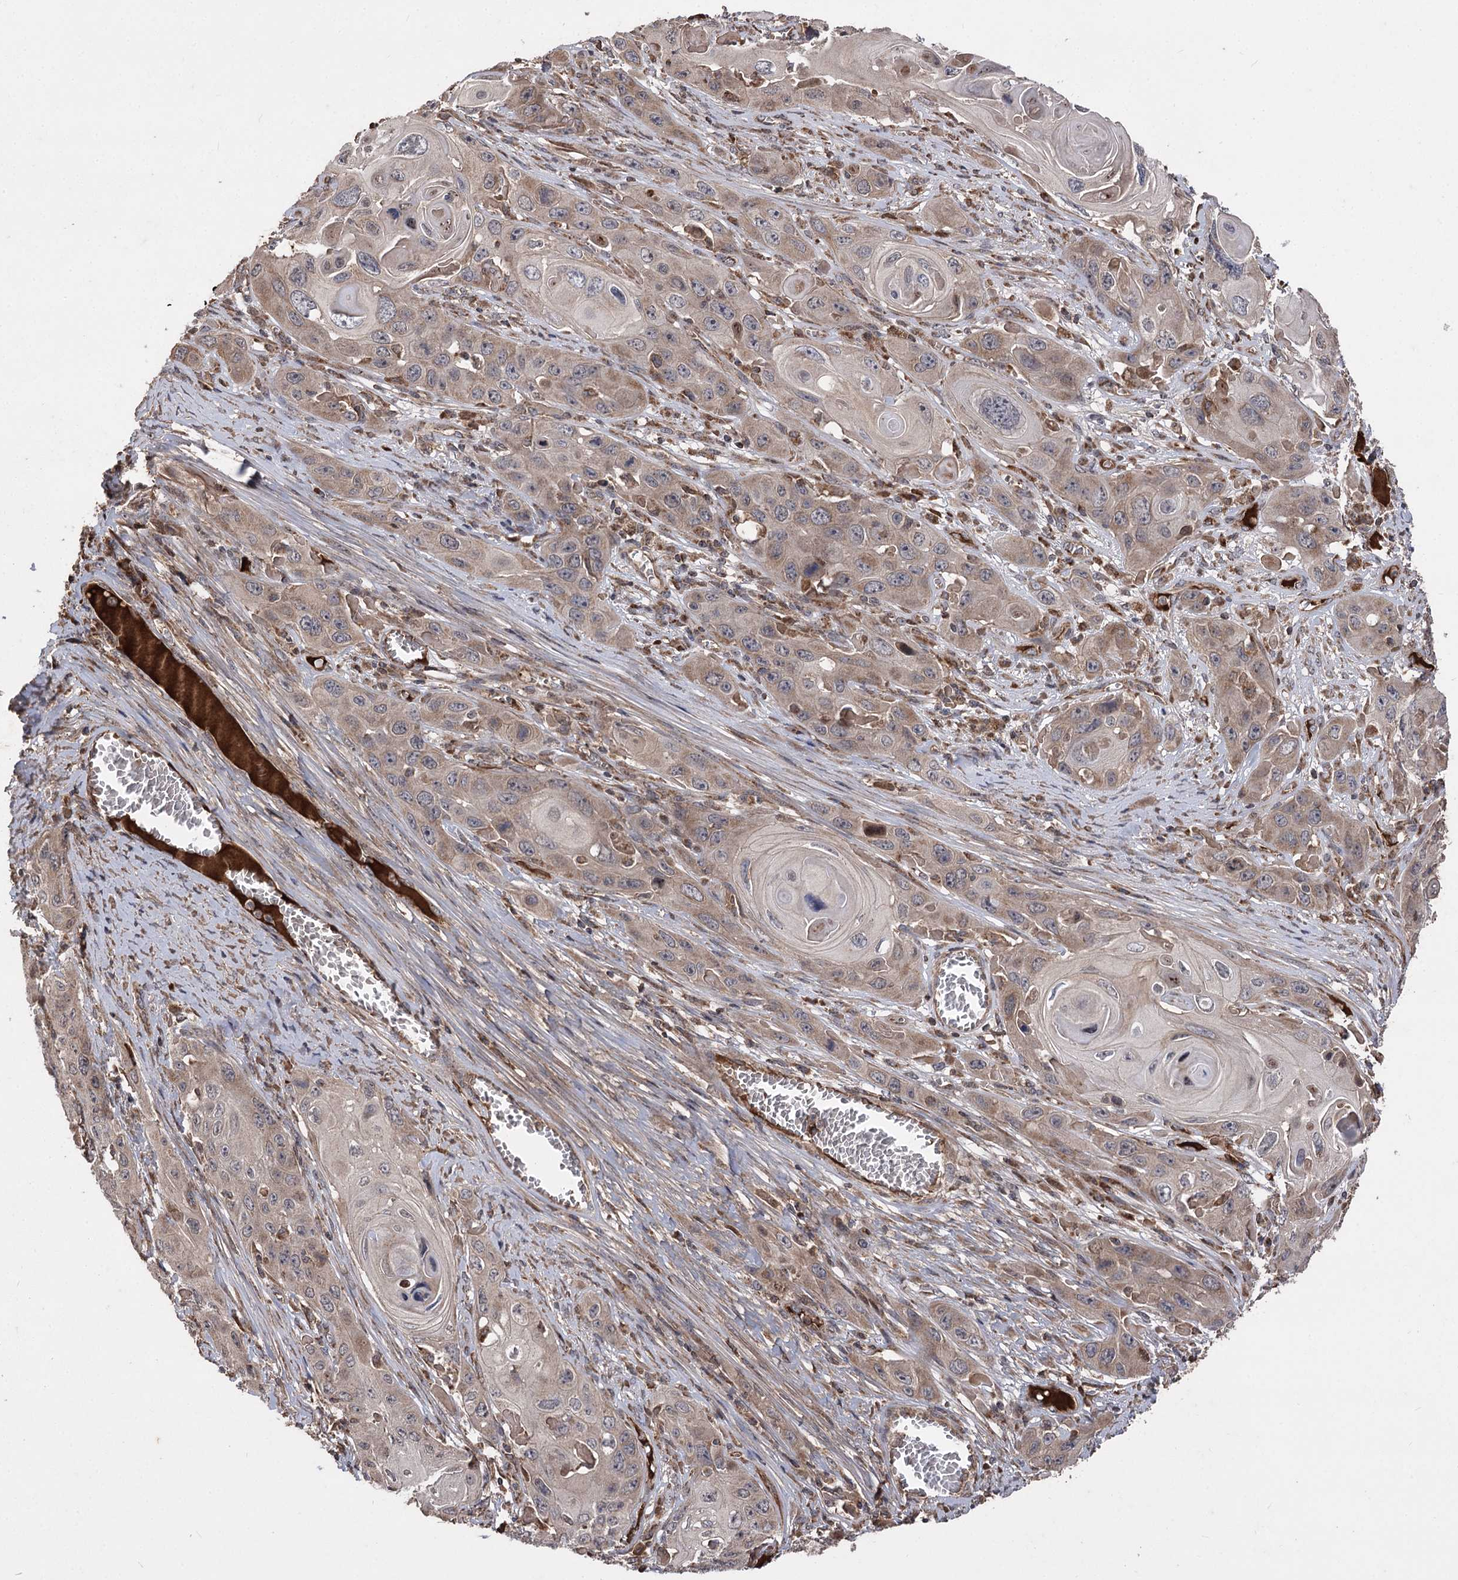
{"staining": {"intensity": "moderate", "quantity": ">75%", "location": "cytoplasmic/membranous"}, "tissue": "skin cancer", "cell_type": "Tumor cells", "image_type": "cancer", "snomed": [{"axis": "morphology", "description": "Squamous cell carcinoma, NOS"}, {"axis": "topography", "description": "Skin"}], "caption": "High-power microscopy captured an immunohistochemistry histopathology image of skin cancer (squamous cell carcinoma), revealing moderate cytoplasmic/membranous positivity in approximately >75% of tumor cells.", "gene": "RASSF3", "patient": {"sex": "male", "age": 55}}